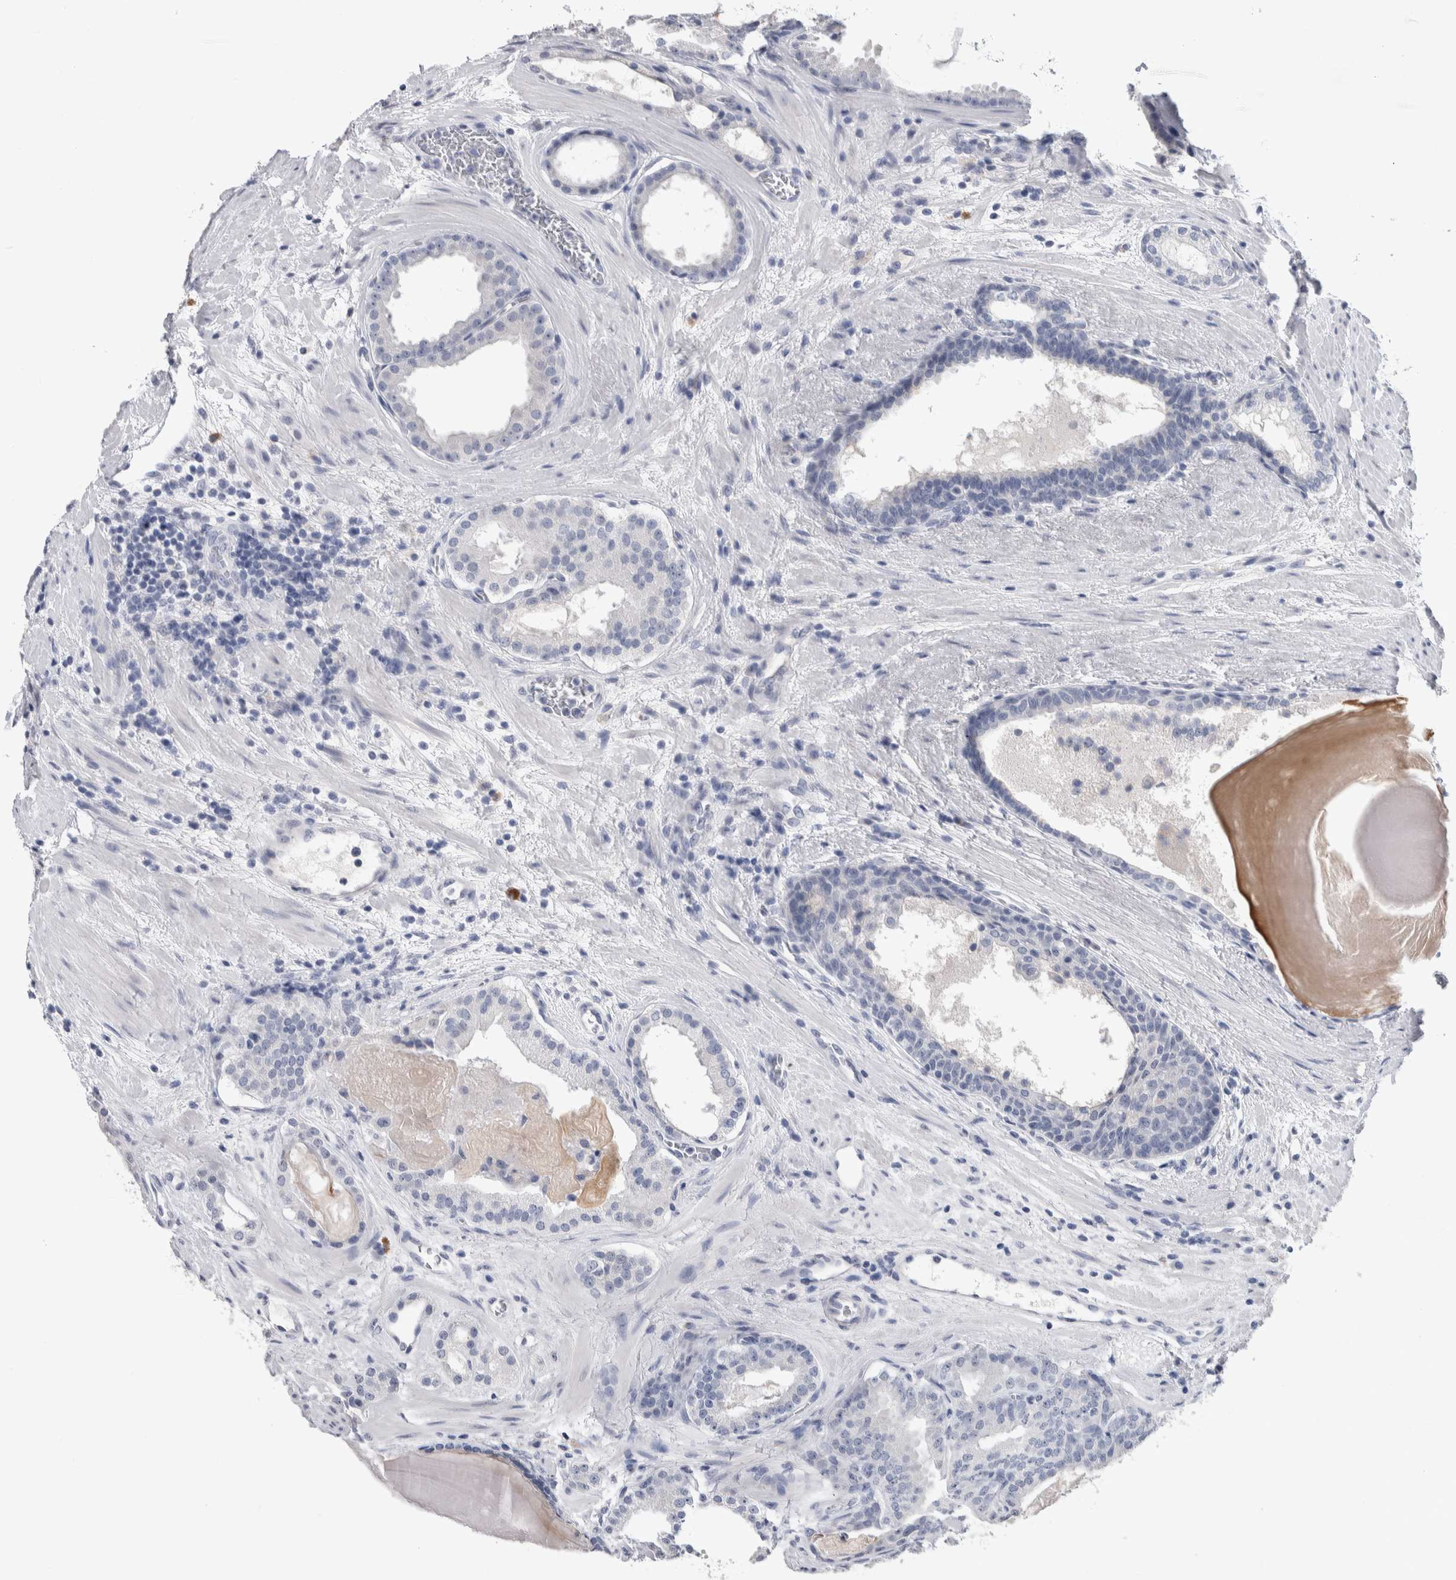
{"staining": {"intensity": "negative", "quantity": "none", "location": "none"}, "tissue": "prostate cancer", "cell_type": "Tumor cells", "image_type": "cancer", "snomed": [{"axis": "morphology", "description": "Adenocarcinoma, High grade"}, {"axis": "topography", "description": "Prostate"}], "caption": "This image is of prostate cancer (high-grade adenocarcinoma) stained with immunohistochemistry (IHC) to label a protein in brown with the nuclei are counter-stained blue. There is no staining in tumor cells. Brightfield microscopy of IHC stained with DAB (brown) and hematoxylin (blue), captured at high magnification.", "gene": "TMEM102", "patient": {"sex": "male", "age": 60}}